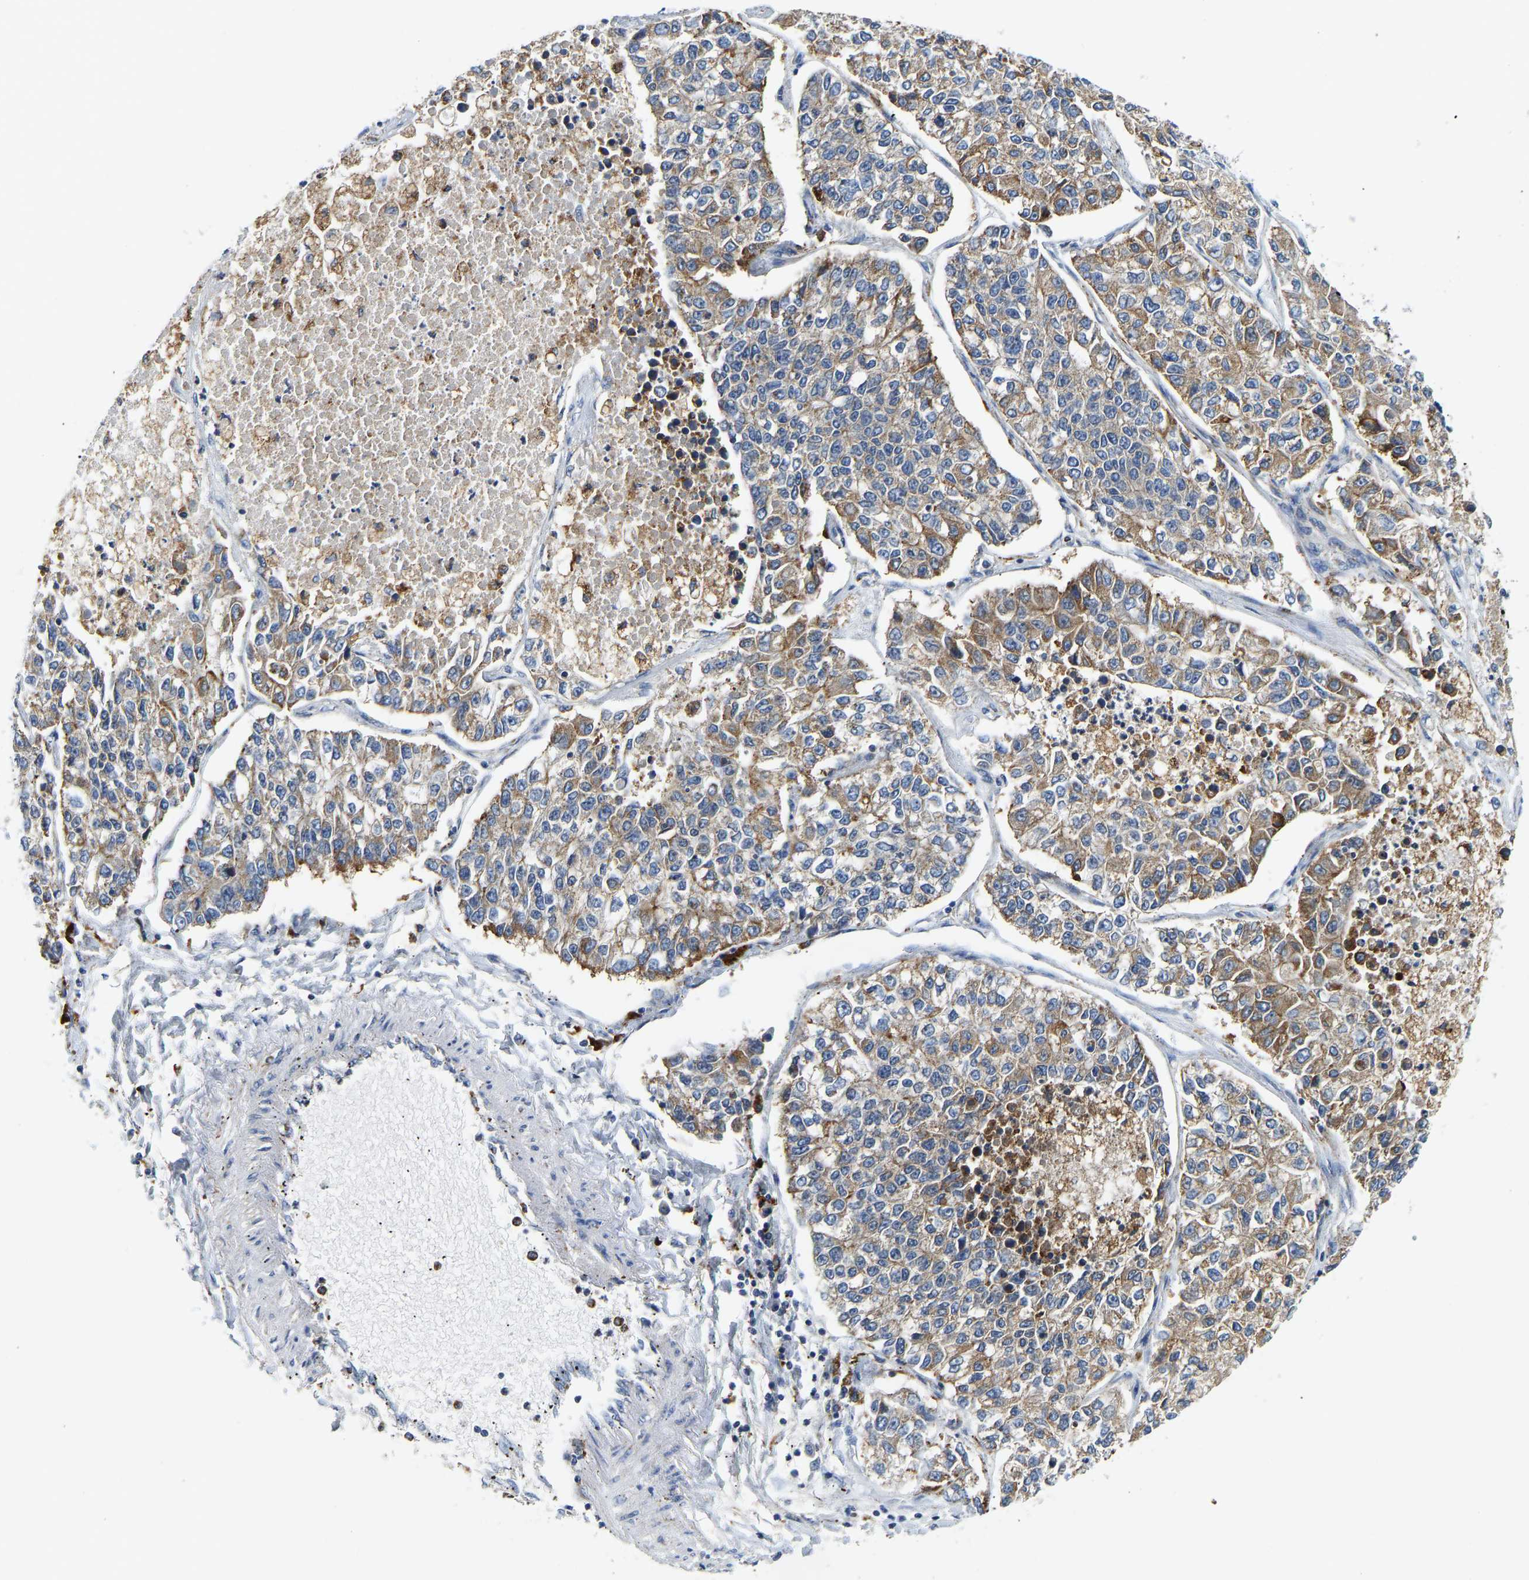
{"staining": {"intensity": "moderate", "quantity": ">75%", "location": "cytoplasmic/membranous"}, "tissue": "lung cancer", "cell_type": "Tumor cells", "image_type": "cancer", "snomed": [{"axis": "morphology", "description": "Adenocarcinoma, NOS"}, {"axis": "topography", "description": "Lung"}], "caption": "Immunohistochemistry (IHC) micrograph of neoplastic tissue: adenocarcinoma (lung) stained using immunohistochemistry displays medium levels of moderate protein expression localized specifically in the cytoplasmic/membranous of tumor cells, appearing as a cytoplasmic/membranous brown color.", "gene": "ATP6V1E1", "patient": {"sex": "male", "age": 49}}